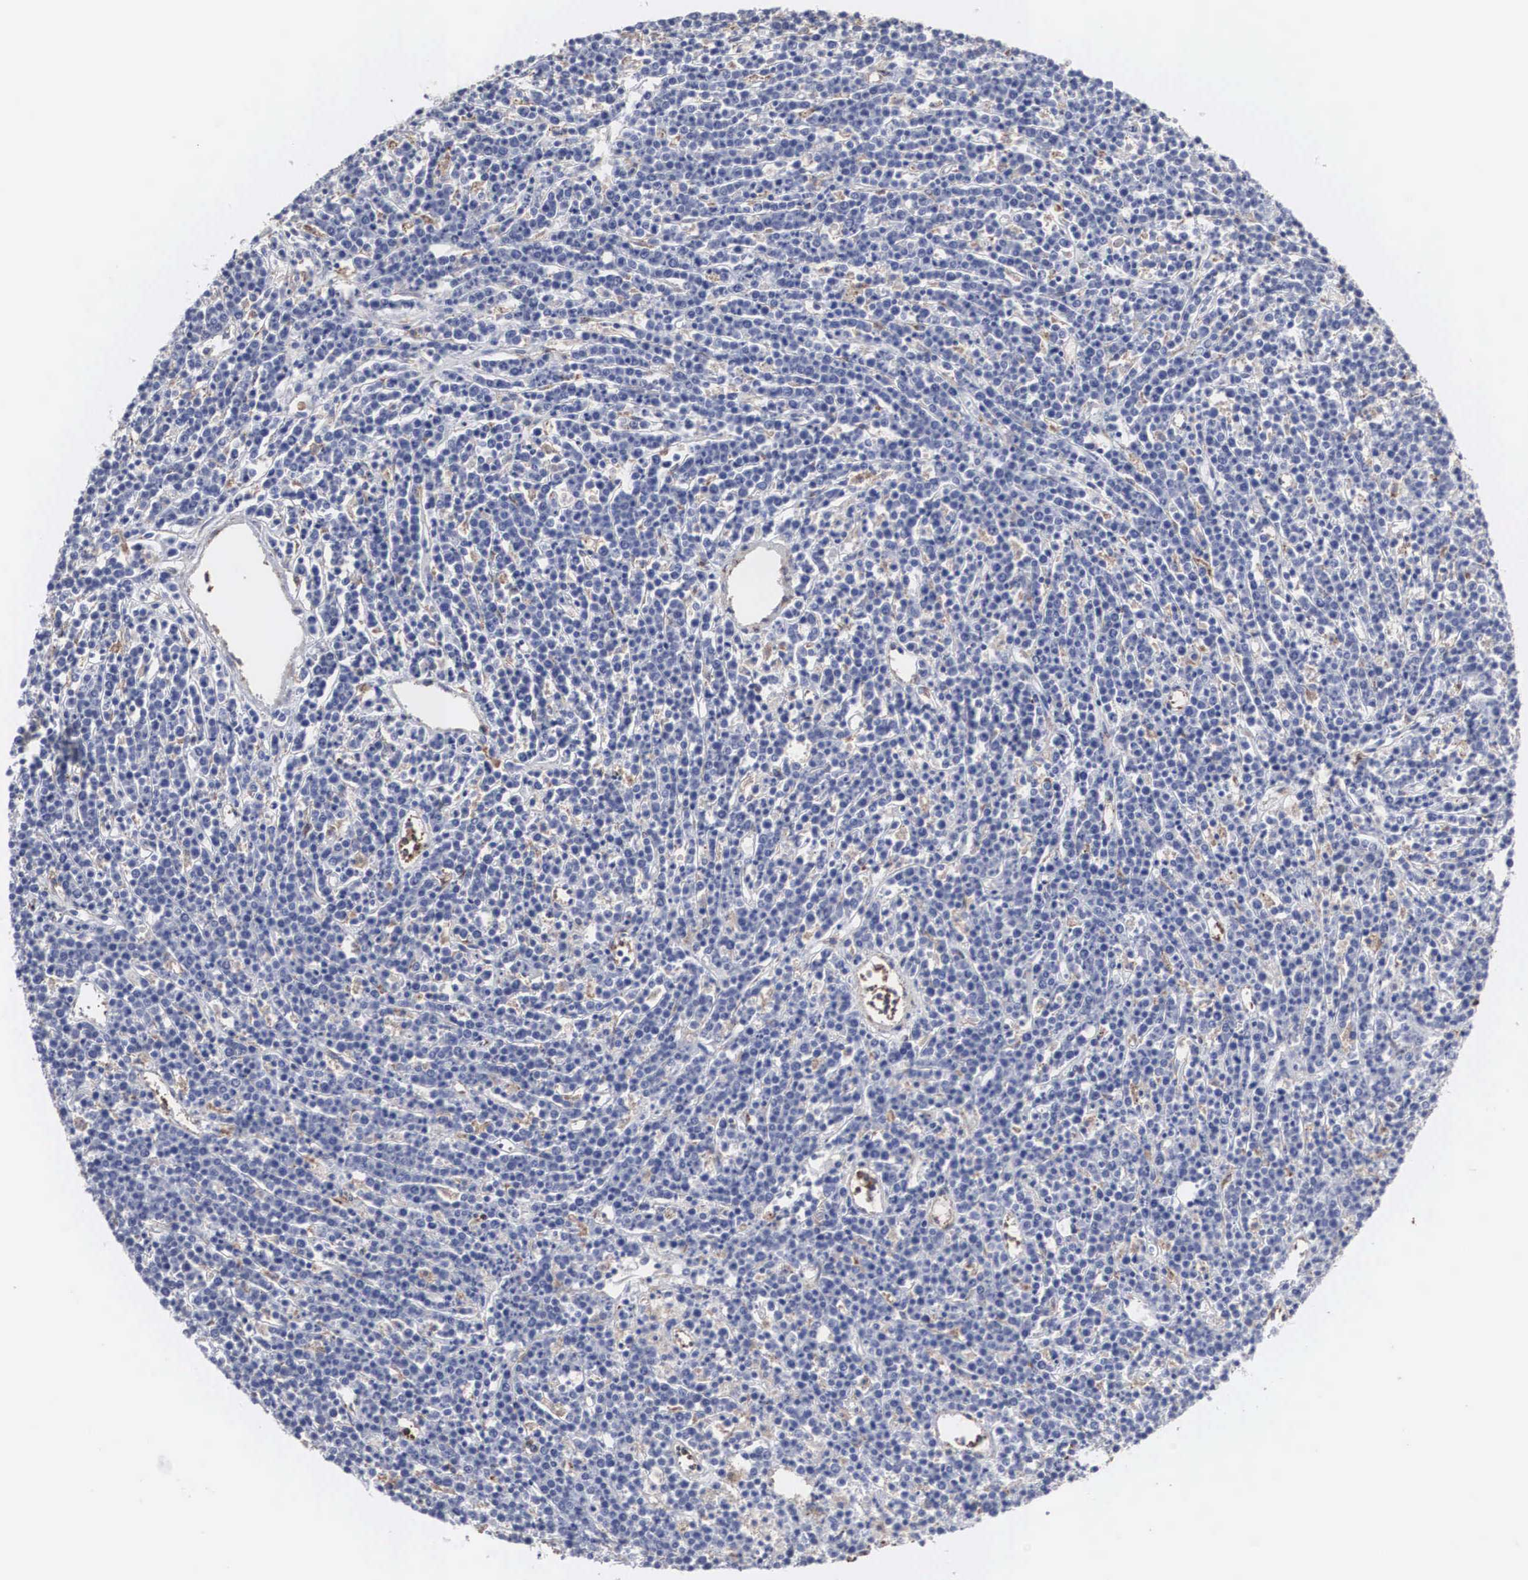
{"staining": {"intensity": "weak", "quantity": "<25%", "location": "cytoplasmic/membranous"}, "tissue": "lymphoma", "cell_type": "Tumor cells", "image_type": "cancer", "snomed": [{"axis": "morphology", "description": "Malignant lymphoma, non-Hodgkin's type, High grade"}, {"axis": "topography", "description": "Ovary"}], "caption": "High magnification brightfield microscopy of malignant lymphoma, non-Hodgkin's type (high-grade) stained with DAB (brown) and counterstained with hematoxylin (blue): tumor cells show no significant expression.", "gene": "LGALS3BP", "patient": {"sex": "female", "age": 56}}